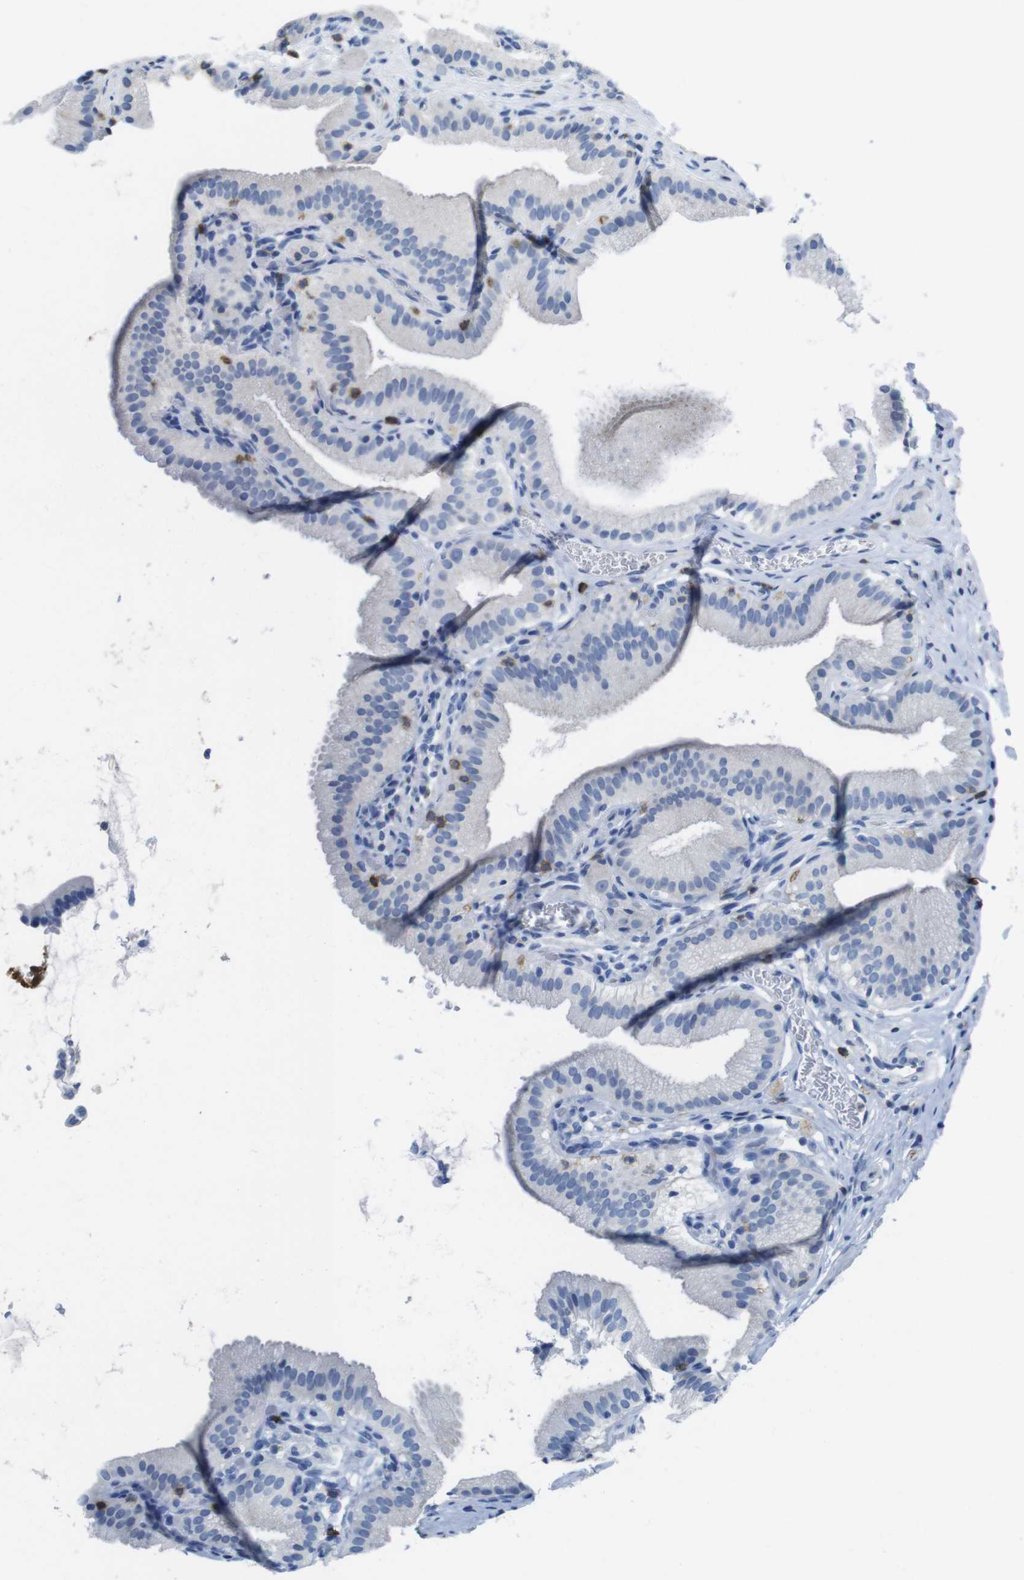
{"staining": {"intensity": "negative", "quantity": "none", "location": "none"}, "tissue": "gallbladder", "cell_type": "Glandular cells", "image_type": "normal", "snomed": [{"axis": "morphology", "description": "Normal tissue, NOS"}, {"axis": "topography", "description": "Gallbladder"}], "caption": "IHC image of unremarkable gallbladder stained for a protein (brown), which demonstrates no positivity in glandular cells.", "gene": "CD5", "patient": {"sex": "male", "age": 54}}